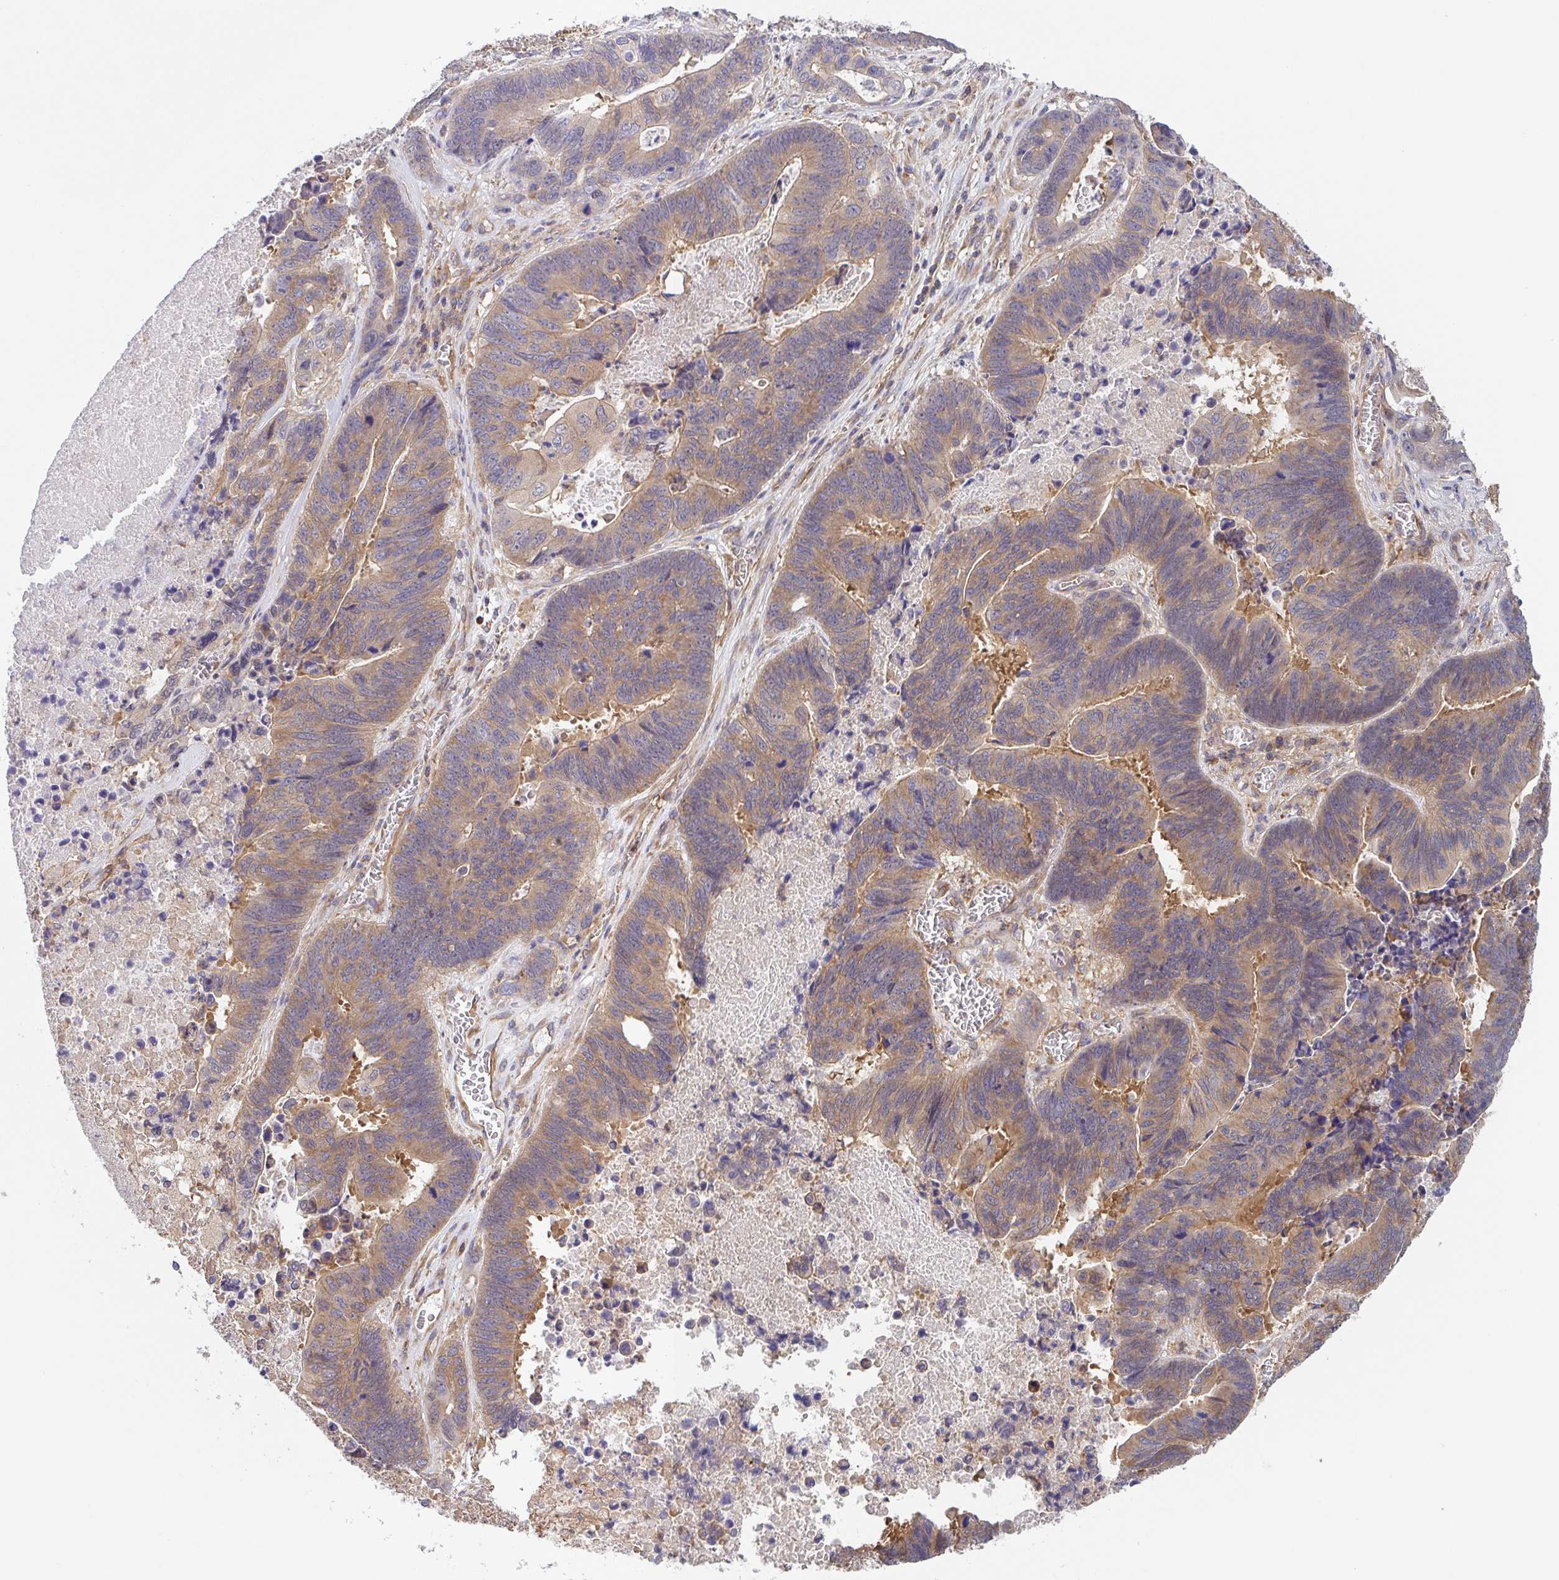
{"staining": {"intensity": "moderate", "quantity": "25%-75%", "location": "cytoplasmic/membranous"}, "tissue": "lung cancer", "cell_type": "Tumor cells", "image_type": "cancer", "snomed": [{"axis": "morphology", "description": "Aneuploidy"}, {"axis": "morphology", "description": "Adenocarcinoma, NOS"}, {"axis": "morphology", "description": "Adenocarcinoma primary or metastatic"}, {"axis": "topography", "description": "Lung"}], "caption": "Lung cancer (adenocarcinoma) stained for a protein (brown) shows moderate cytoplasmic/membranous positive expression in approximately 25%-75% of tumor cells.", "gene": "TMEM229A", "patient": {"sex": "female", "age": 75}}